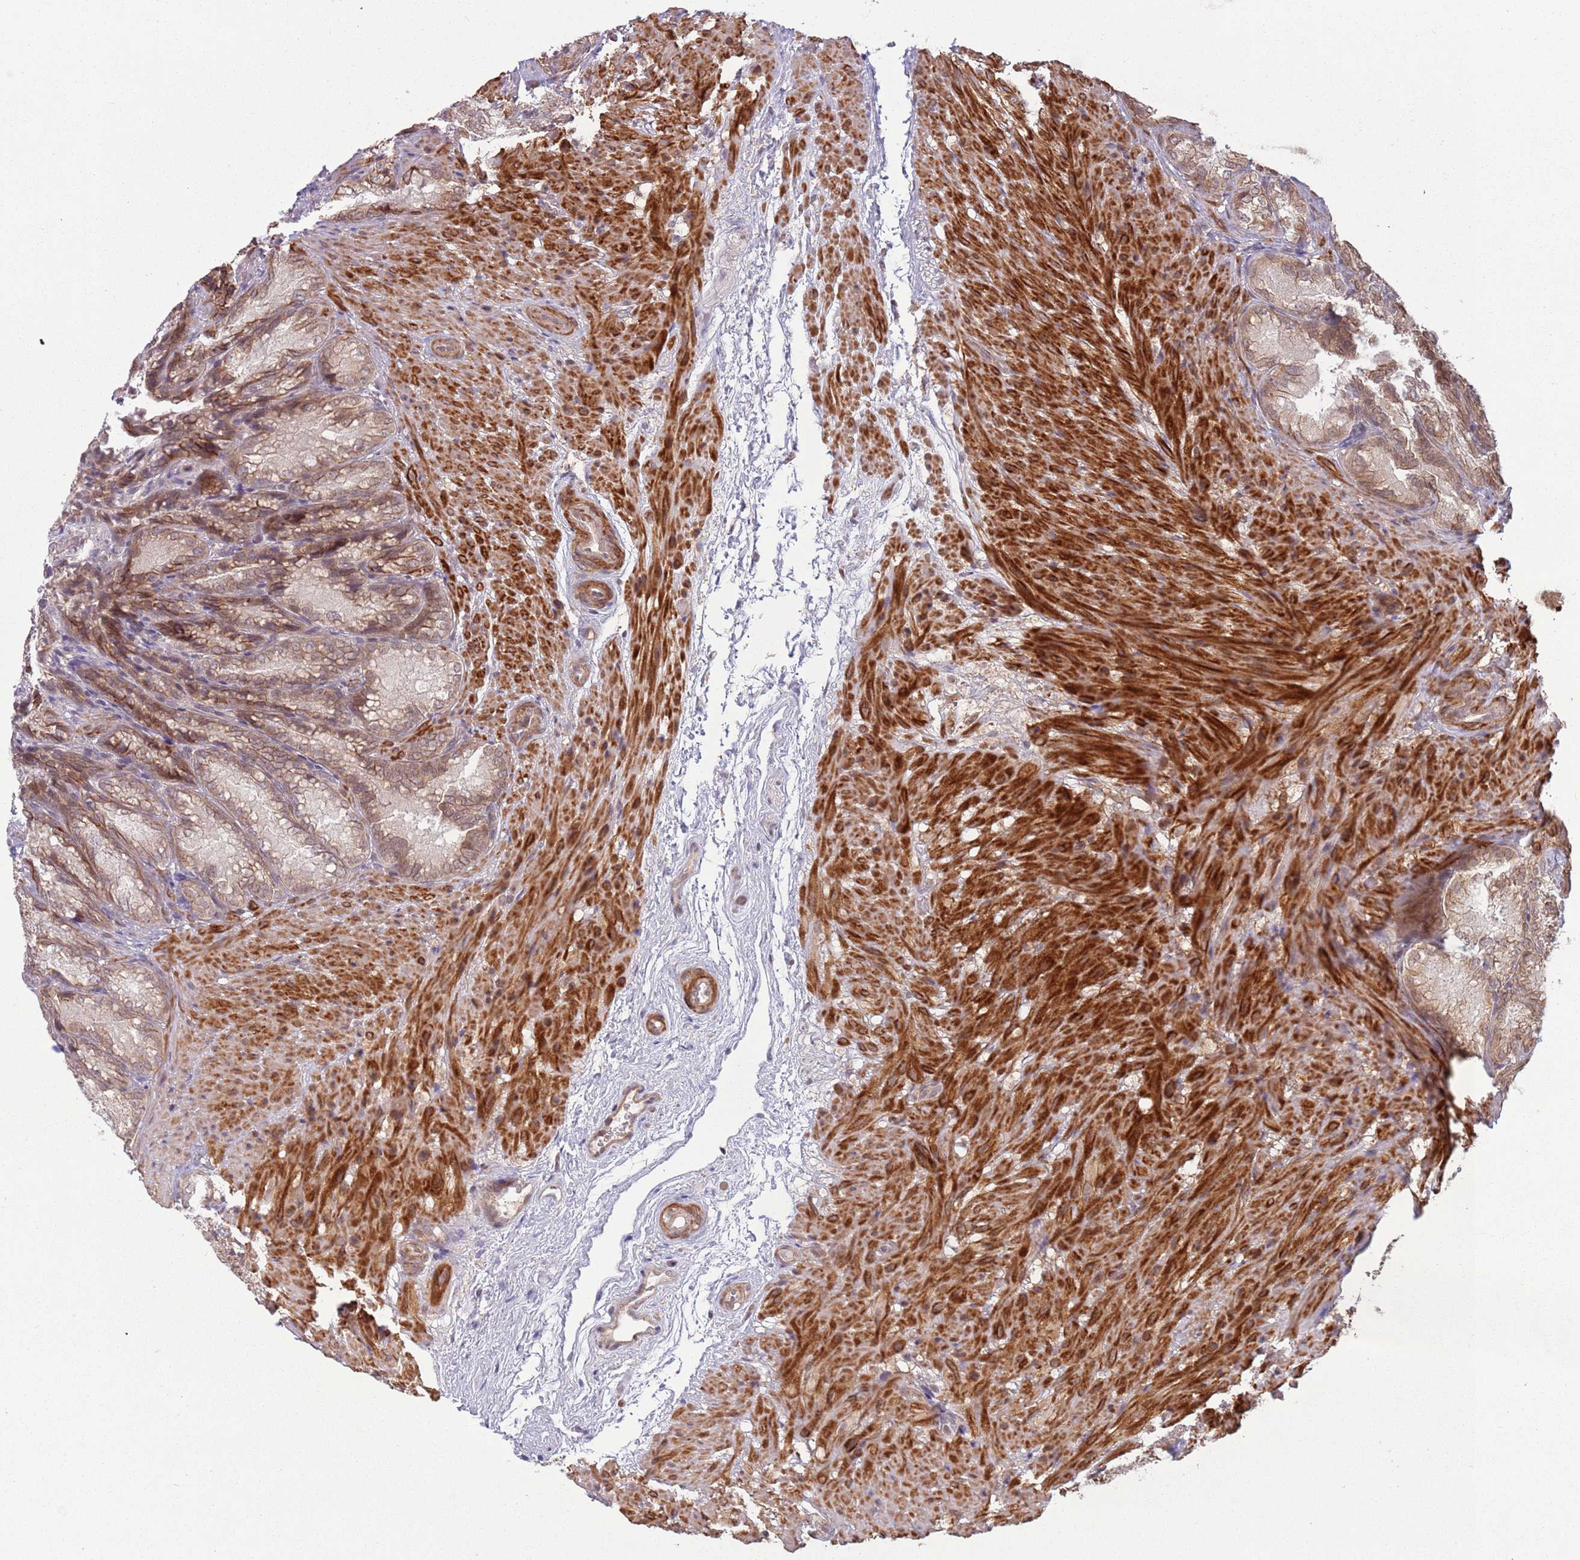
{"staining": {"intensity": "moderate", "quantity": "25%-75%", "location": "cytoplasmic/membranous"}, "tissue": "seminal vesicle", "cell_type": "Glandular cells", "image_type": "normal", "snomed": [{"axis": "morphology", "description": "Normal tissue, NOS"}, {"axis": "topography", "description": "Seminal veicle"}], "caption": "Immunohistochemical staining of normal seminal vesicle displays medium levels of moderate cytoplasmic/membranous expression in approximately 25%-75% of glandular cells.", "gene": "CCDC154", "patient": {"sex": "male", "age": 58}}